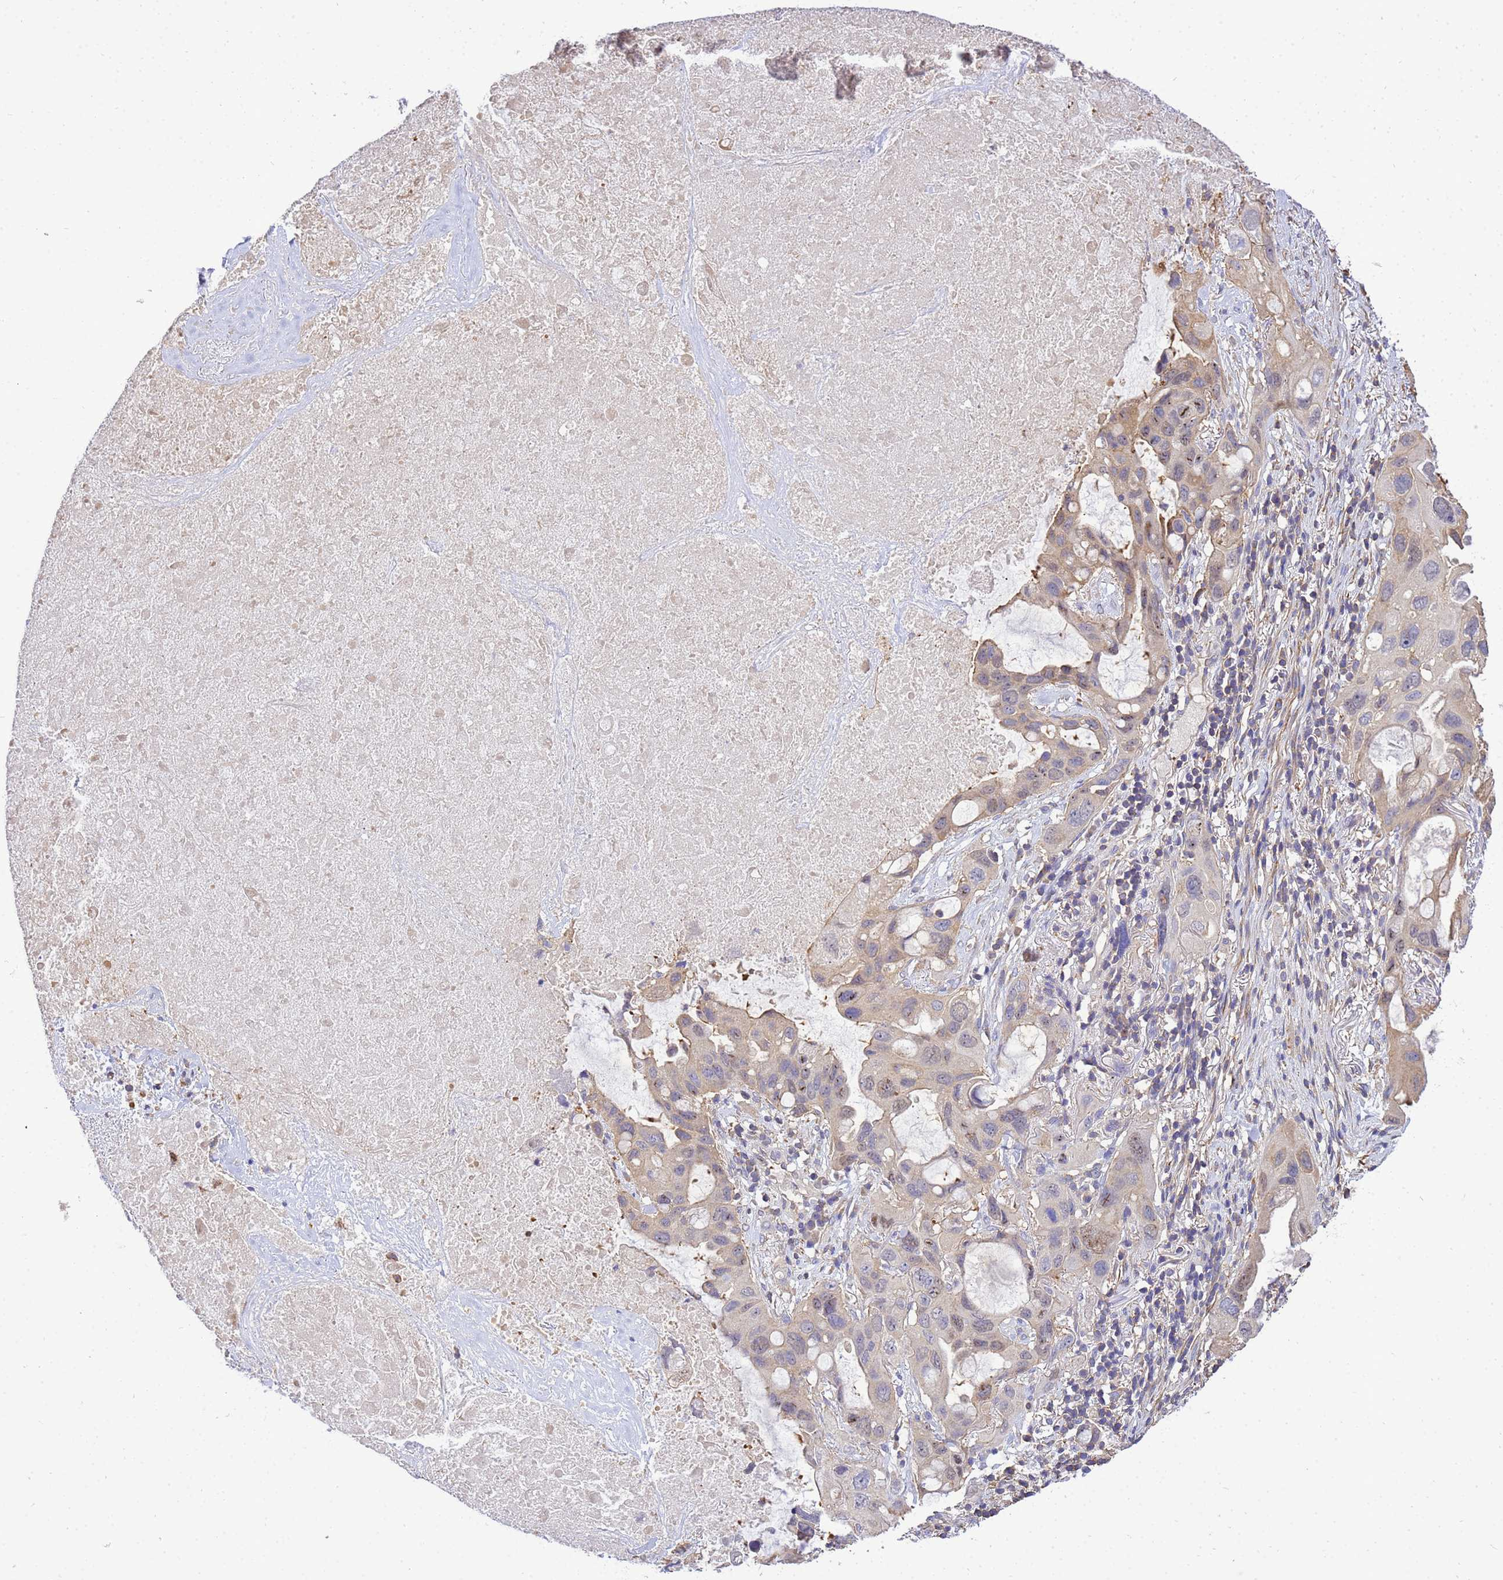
{"staining": {"intensity": "moderate", "quantity": "<25%", "location": "cytoplasmic/membranous,nuclear"}, "tissue": "lung cancer", "cell_type": "Tumor cells", "image_type": "cancer", "snomed": [{"axis": "morphology", "description": "Squamous cell carcinoma, NOS"}, {"axis": "topography", "description": "Lung"}], "caption": "Immunohistochemical staining of lung cancer (squamous cell carcinoma) shows low levels of moderate cytoplasmic/membranous and nuclear positivity in about <25% of tumor cells.", "gene": "WDR64", "patient": {"sex": "female", "age": 73}}